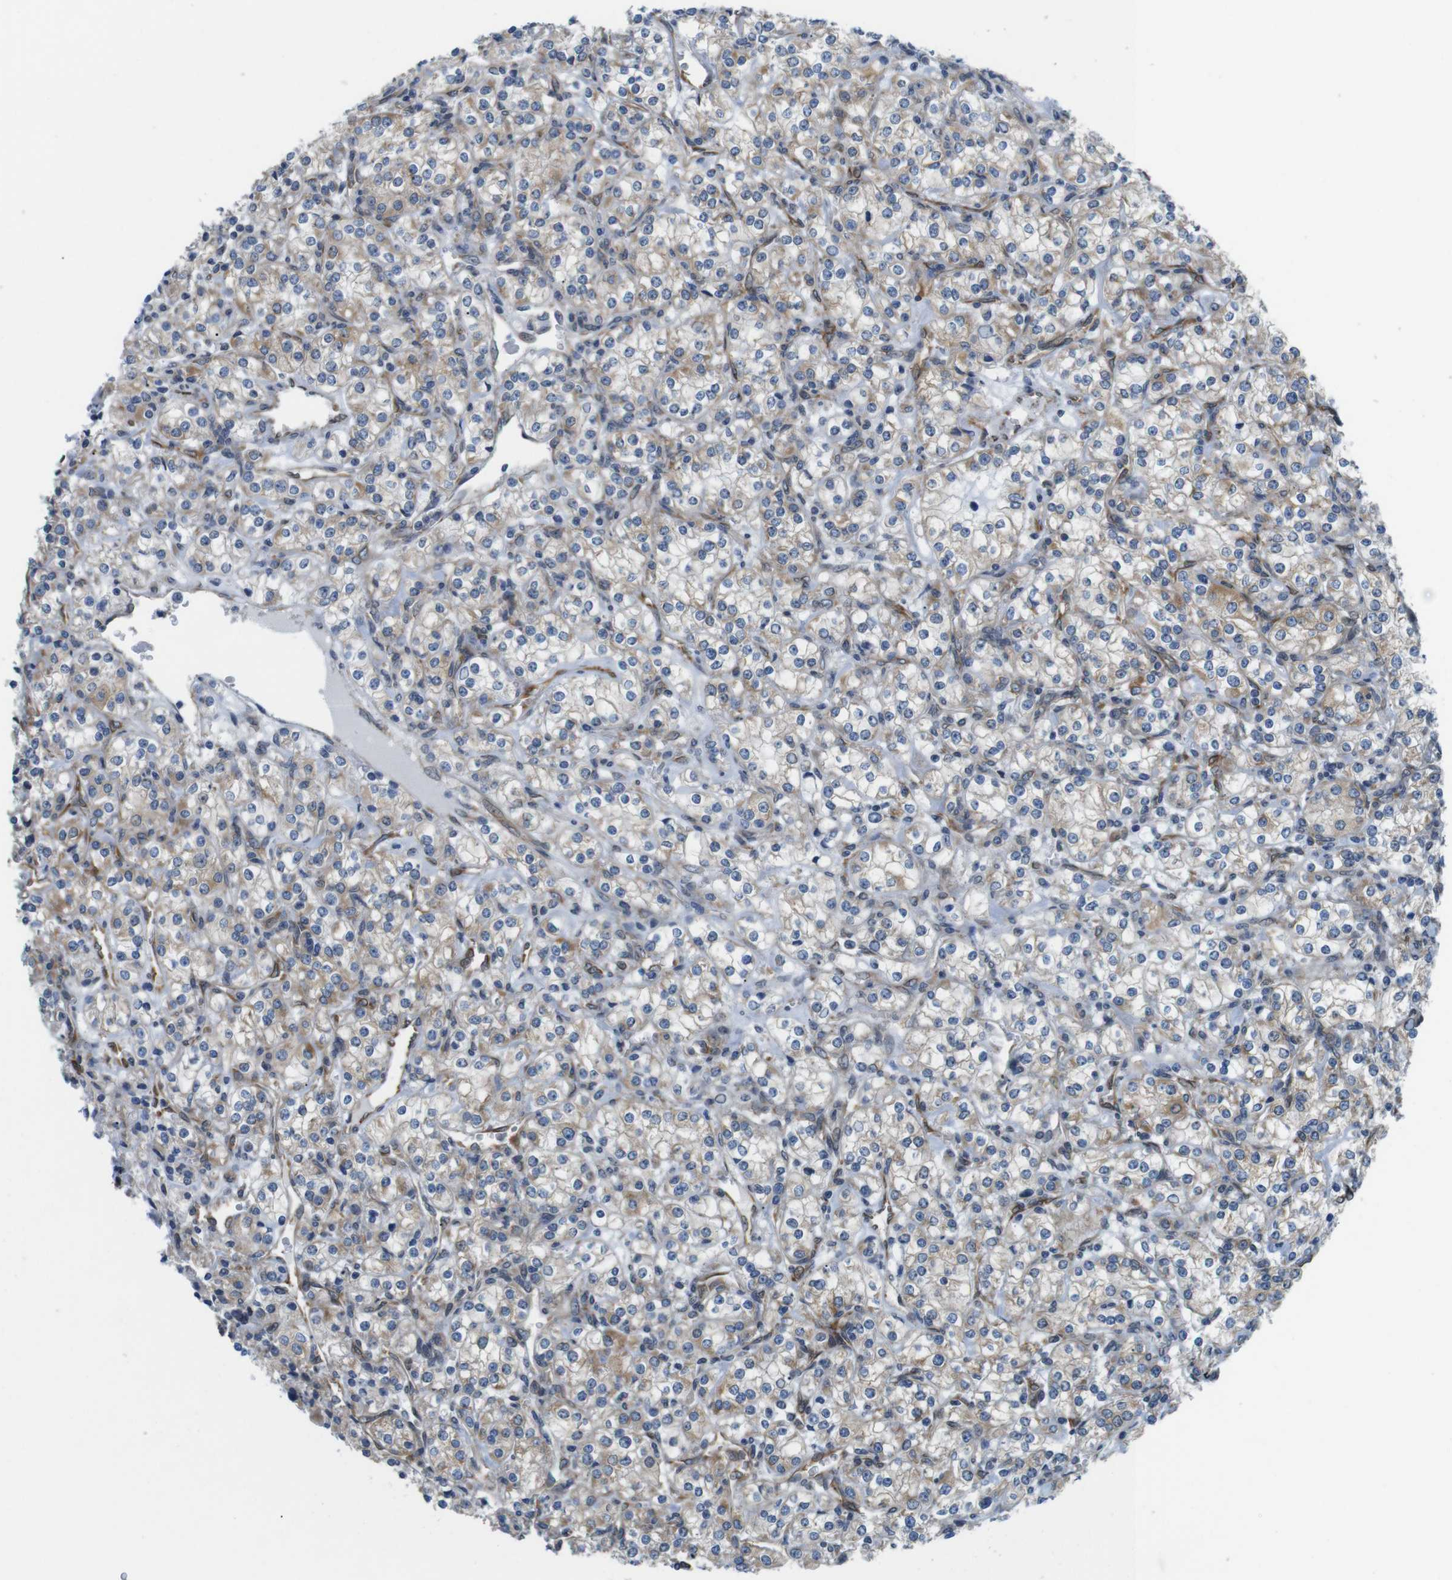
{"staining": {"intensity": "weak", "quantity": "25%-75%", "location": "cytoplasmic/membranous"}, "tissue": "renal cancer", "cell_type": "Tumor cells", "image_type": "cancer", "snomed": [{"axis": "morphology", "description": "Adenocarcinoma, NOS"}, {"axis": "topography", "description": "Kidney"}], "caption": "The image displays staining of renal cancer (adenocarcinoma), revealing weak cytoplasmic/membranous protein staining (brown color) within tumor cells.", "gene": "HACD3", "patient": {"sex": "male", "age": 77}}